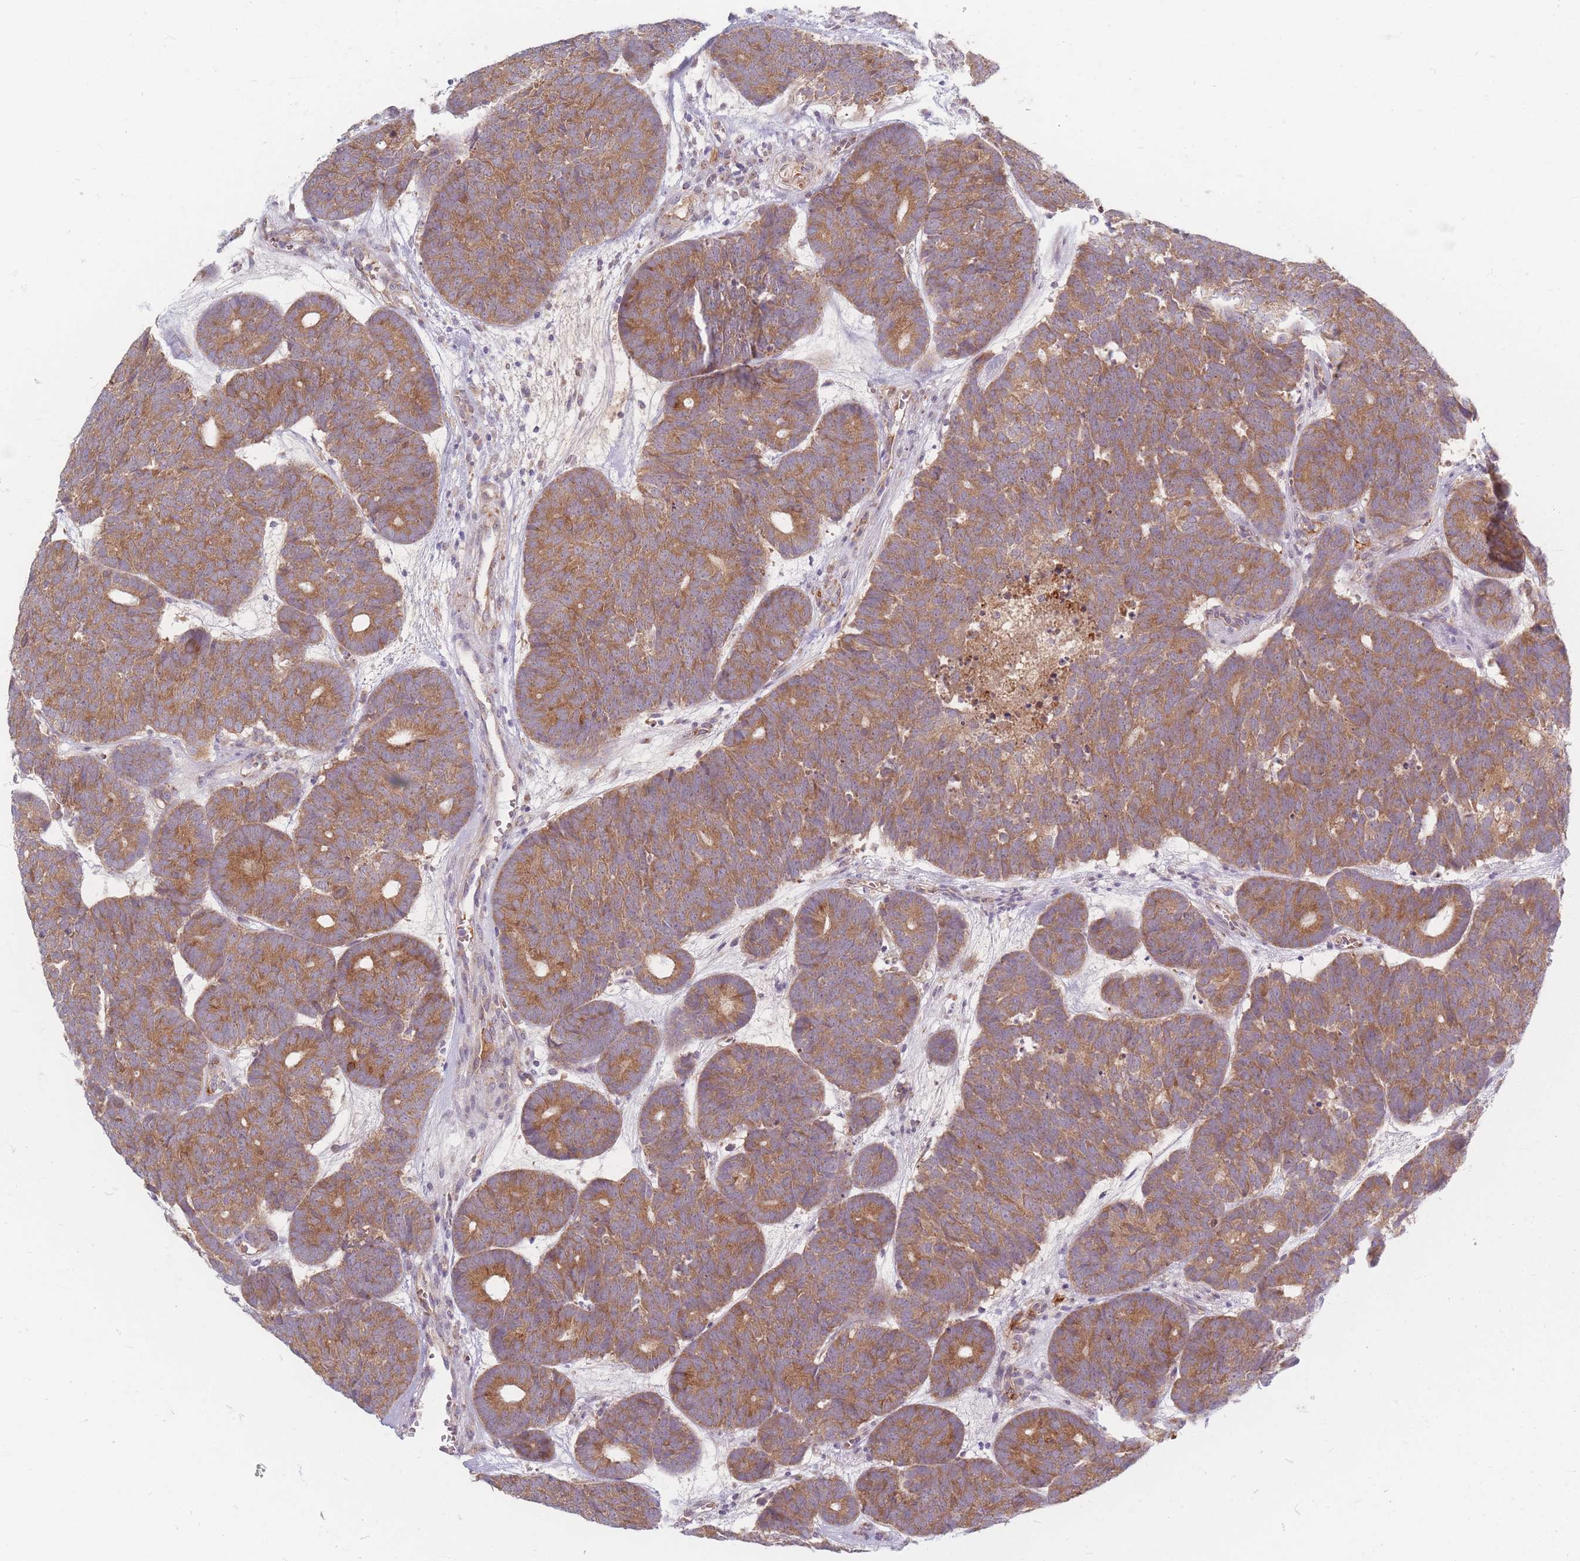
{"staining": {"intensity": "moderate", "quantity": ">75%", "location": "cytoplasmic/membranous"}, "tissue": "head and neck cancer", "cell_type": "Tumor cells", "image_type": "cancer", "snomed": [{"axis": "morphology", "description": "Adenocarcinoma, NOS"}, {"axis": "topography", "description": "Head-Neck"}], "caption": "There is medium levels of moderate cytoplasmic/membranous positivity in tumor cells of adenocarcinoma (head and neck), as demonstrated by immunohistochemical staining (brown color).", "gene": "SMIM14", "patient": {"sex": "female", "age": 81}}